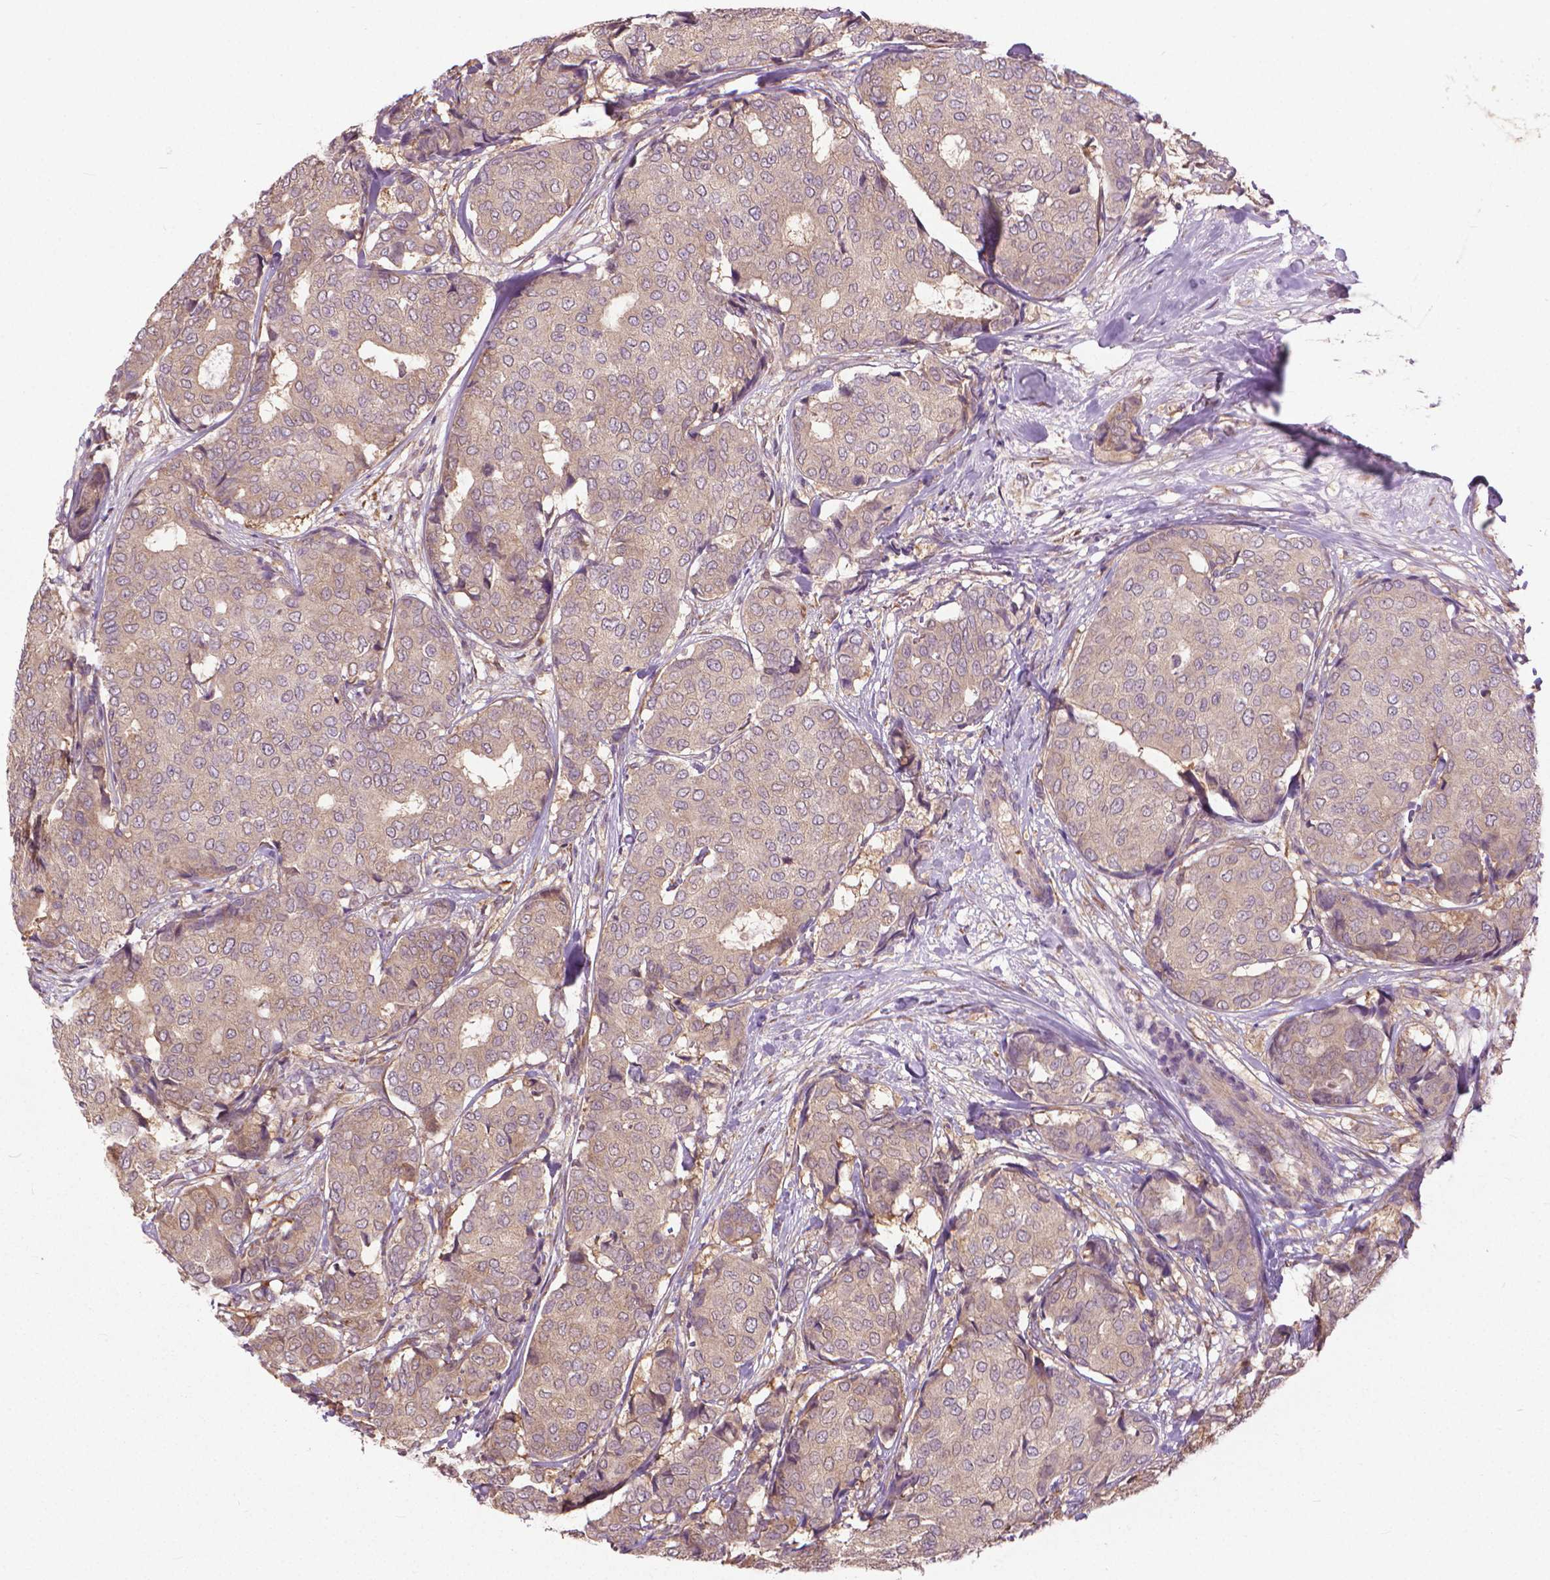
{"staining": {"intensity": "weak", "quantity": "25%-75%", "location": "cytoplasmic/membranous"}, "tissue": "breast cancer", "cell_type": "Tumor cells", "image_type": "cancer", "snomed": [{"axis": "morphology", "description": "Duct carcinoma"}, {"axis": "topography", "description": "Breast"}], "caption": "Breast cancer was stained to show a protein in brown. There is low levels of weak cytoplasmic/membranous positivity in approximately 25%-75% of tumor cells.", "gene": "NUDT1", "patient": {"sex": "female", "age": 75}}